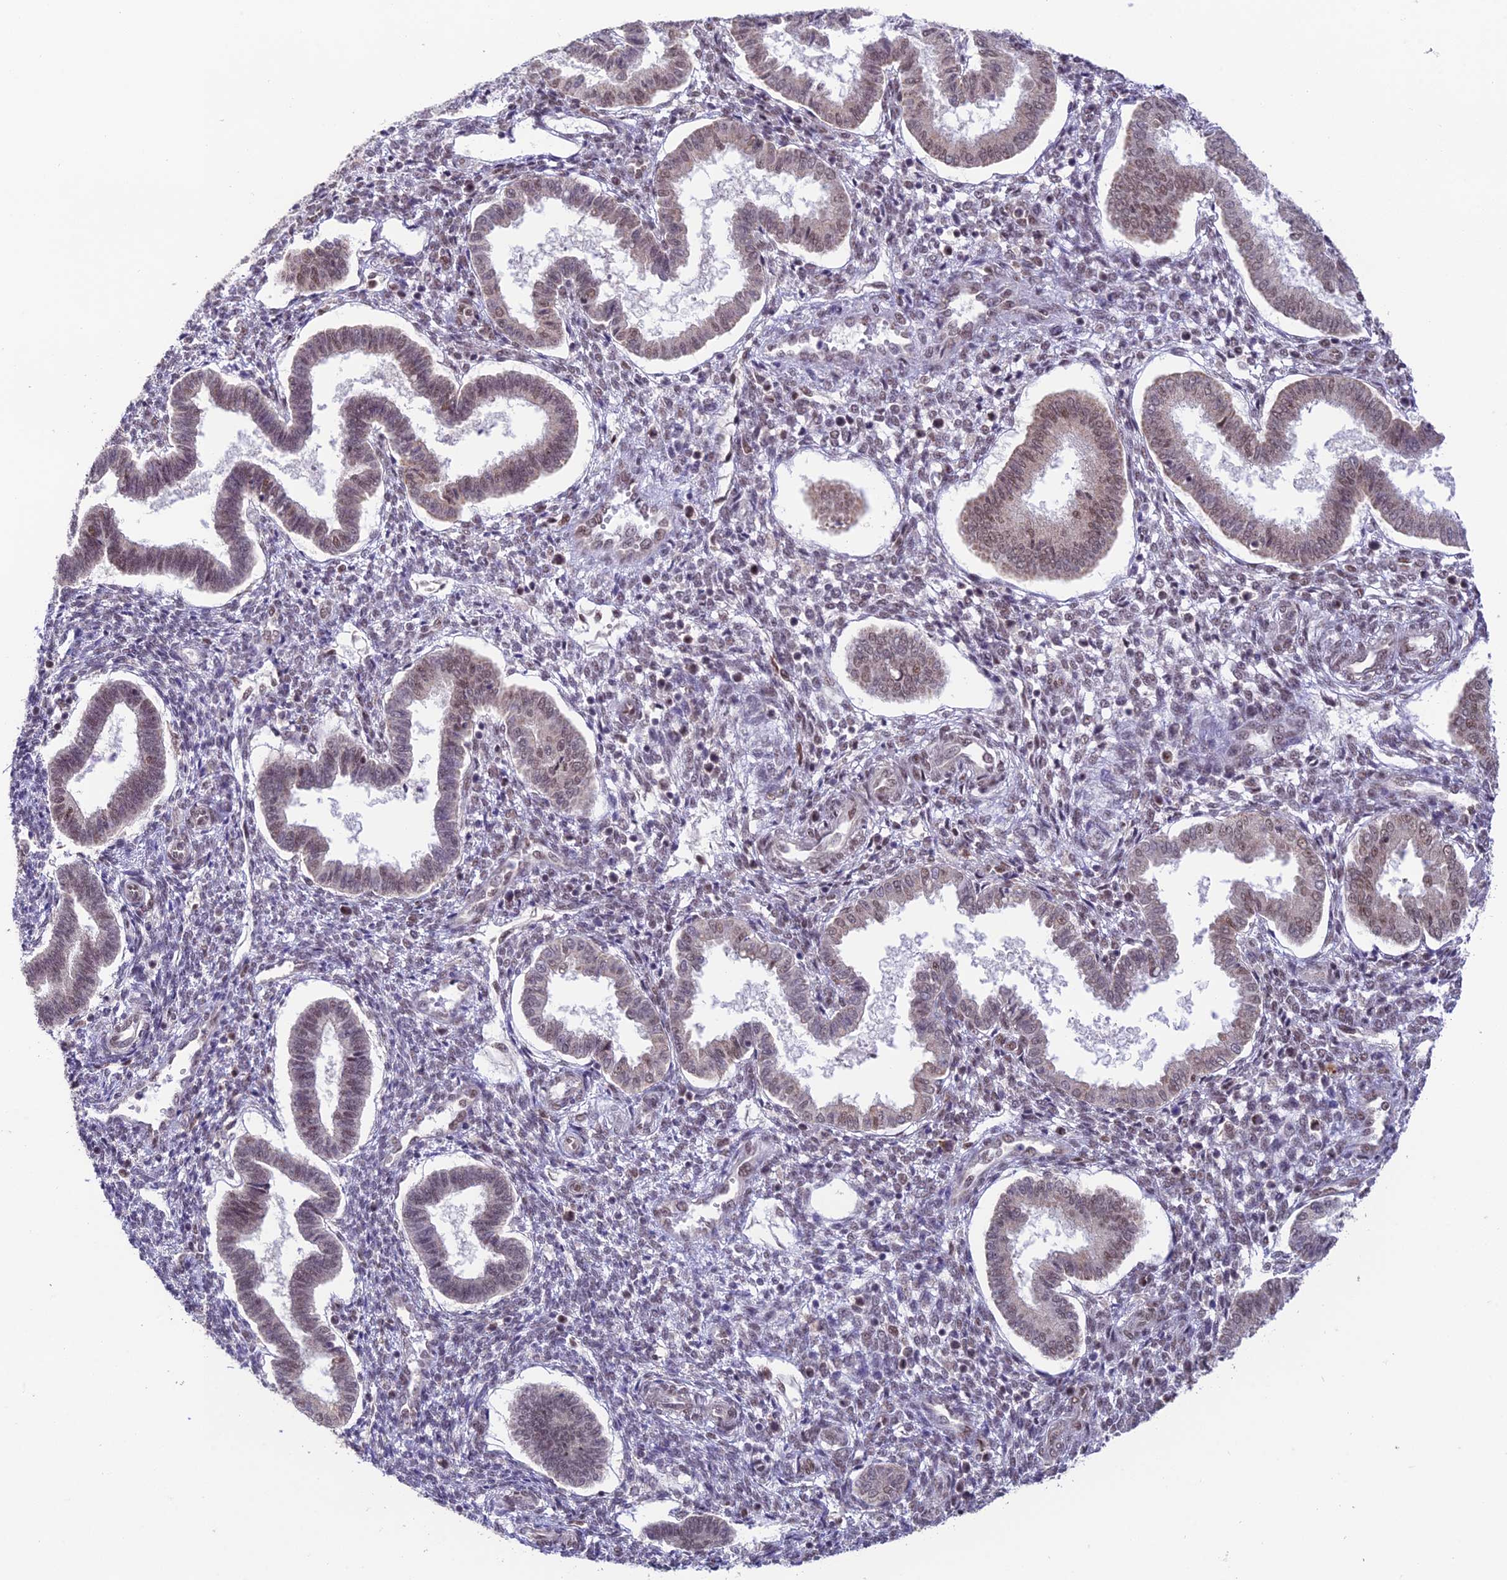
{"staining": {"intensity": "moderate", "quantity": "<25%", "location": "nuclear"}, "tissue": "endometrium", "cell_type": "Cells in endometrial stroma", "image_type": "normal", "snomed": [{"axis": "morphology", "description": "Normal tissue, NOS"}, {"axis": "topography", "description": "Endometrium"}], "caption": "Immunohistochemistry (IHC) (DAB) staining of unremarkable human endometrium reveals moderate nuclear protein positivity in about <25% of cells in endometrial stroma.", "gene": "THOC7", "patient": {"sex": "female", "age": 24}}